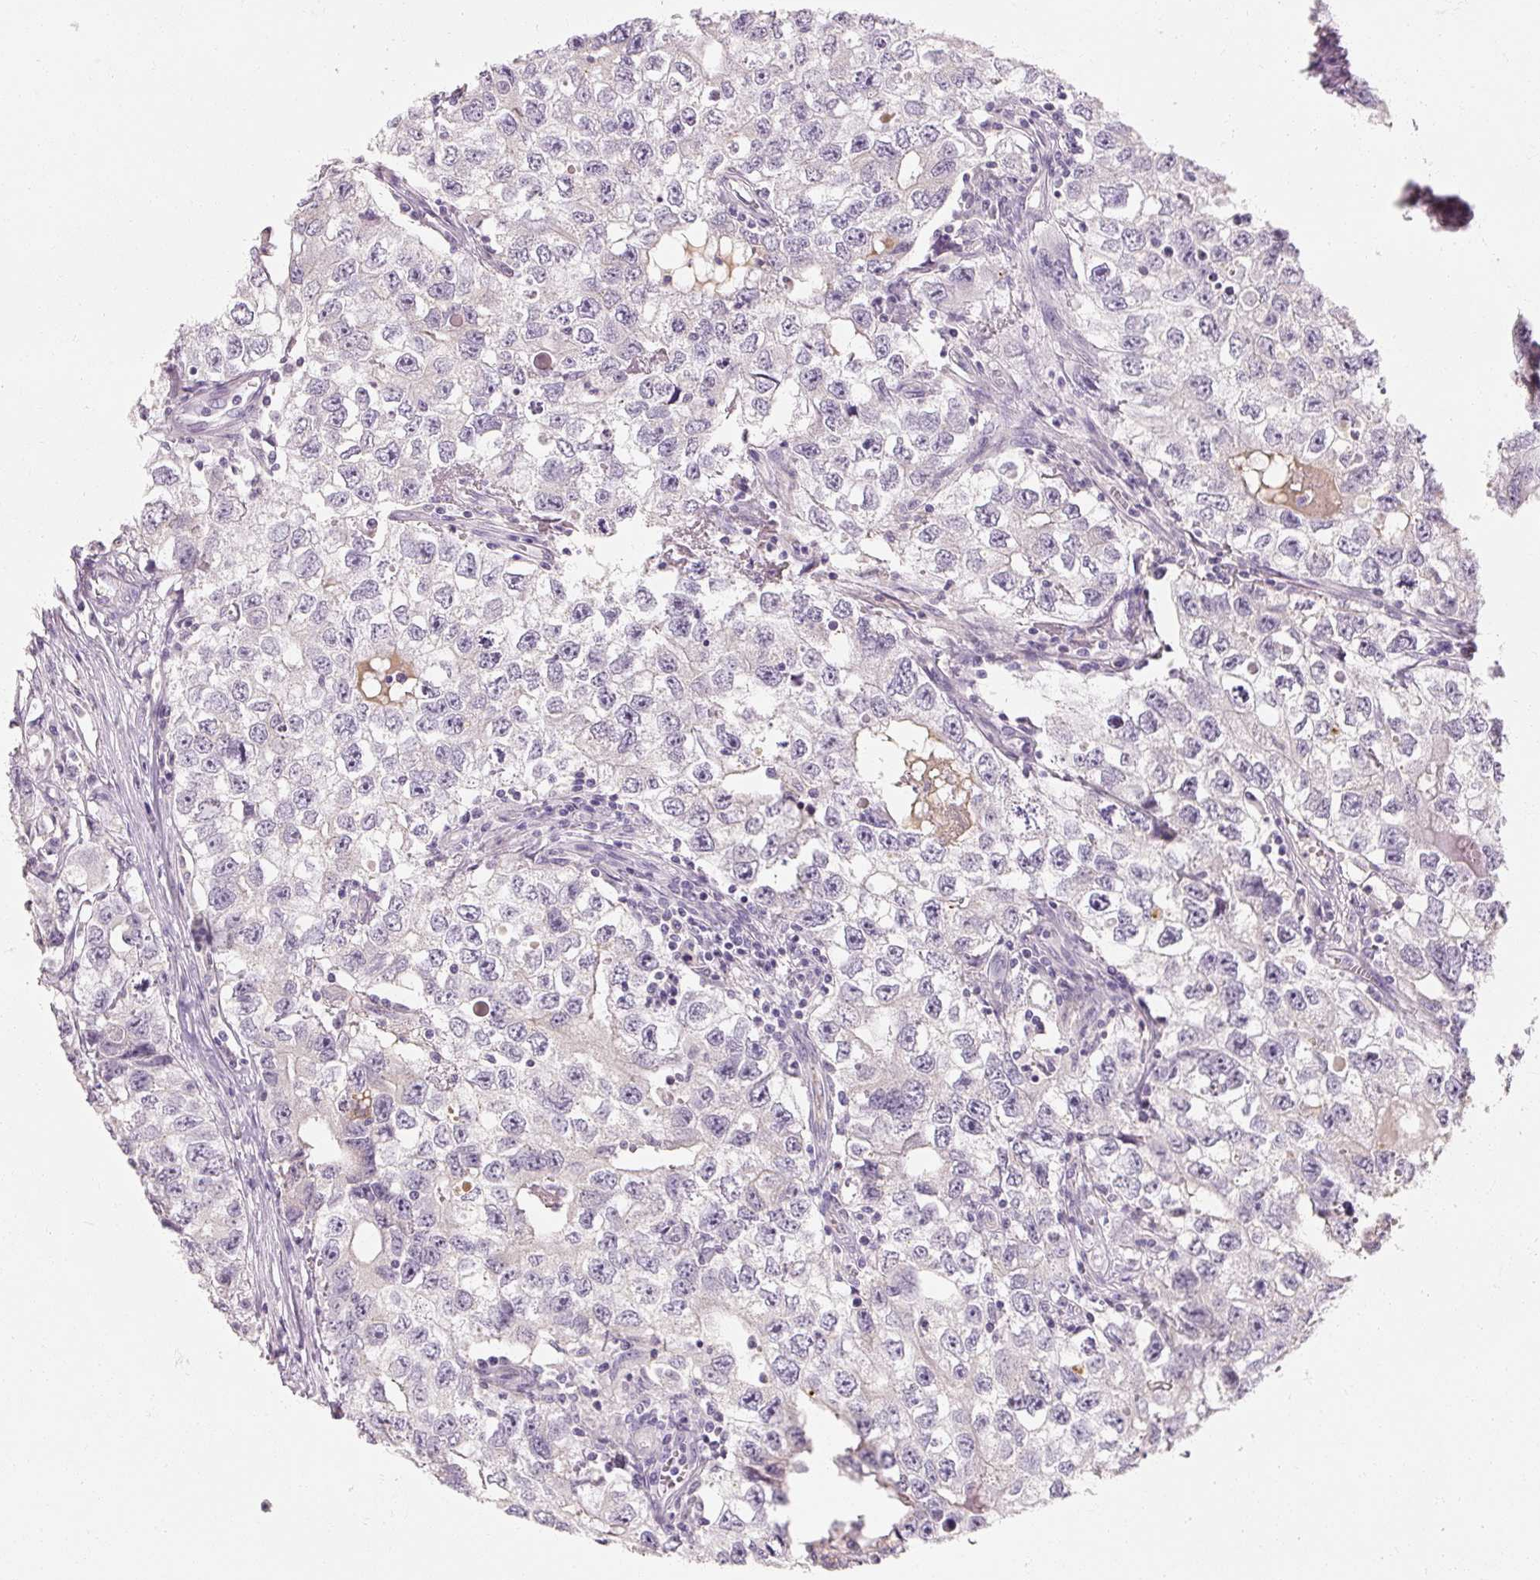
{"staining": {"intensity": "negative", "quantity": "none", "location": "none"}, "tissue": "testis cancer", "cell_type": "Tumor cells", "image_type": "cancer", "snomed": [{"axis": "morphology", "description": "Seminoma, NOS"}, {"axis": "morphology", "description": "Carcinoma, Embryonal, NOS"}, {"axis": "topography", "description": "Testis"}], "caption": "Tumor cells show no significant protein staining in testis cancer (embryonal carcinoma).", "gene": "NFE2L3", "patient": {"sex": "male", "age": 43}}